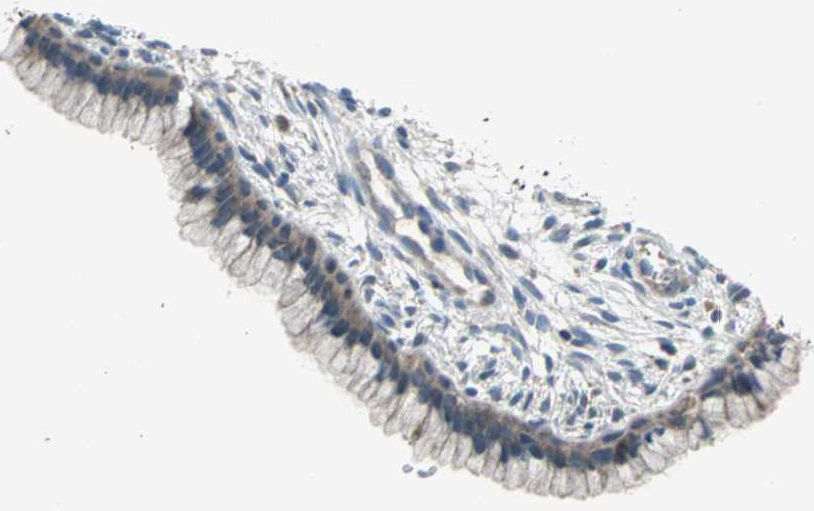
{"staining": {"intensity": "moderate", "quantity": "25%-75%", "location": "cytoplasmic/membranous"}, "tissue": "cervix", "cell_type": "Glandular cells", "image_type": "normal", "snomed": [{"axis": "morphology", "description": "Normal tissue, NOS"}, {"axis": "topography", "description": "Cervix"}], "caption": "Glandular cells display medium levels of moderate cytoplasmic/membranous staining in about 25%-75% of cells in benign cervix. (DAB IHC, brown staining for protein, blue staining for nuclei).", "gene": "TRAK1", "patient": {"sex": "female", "age": 39}}